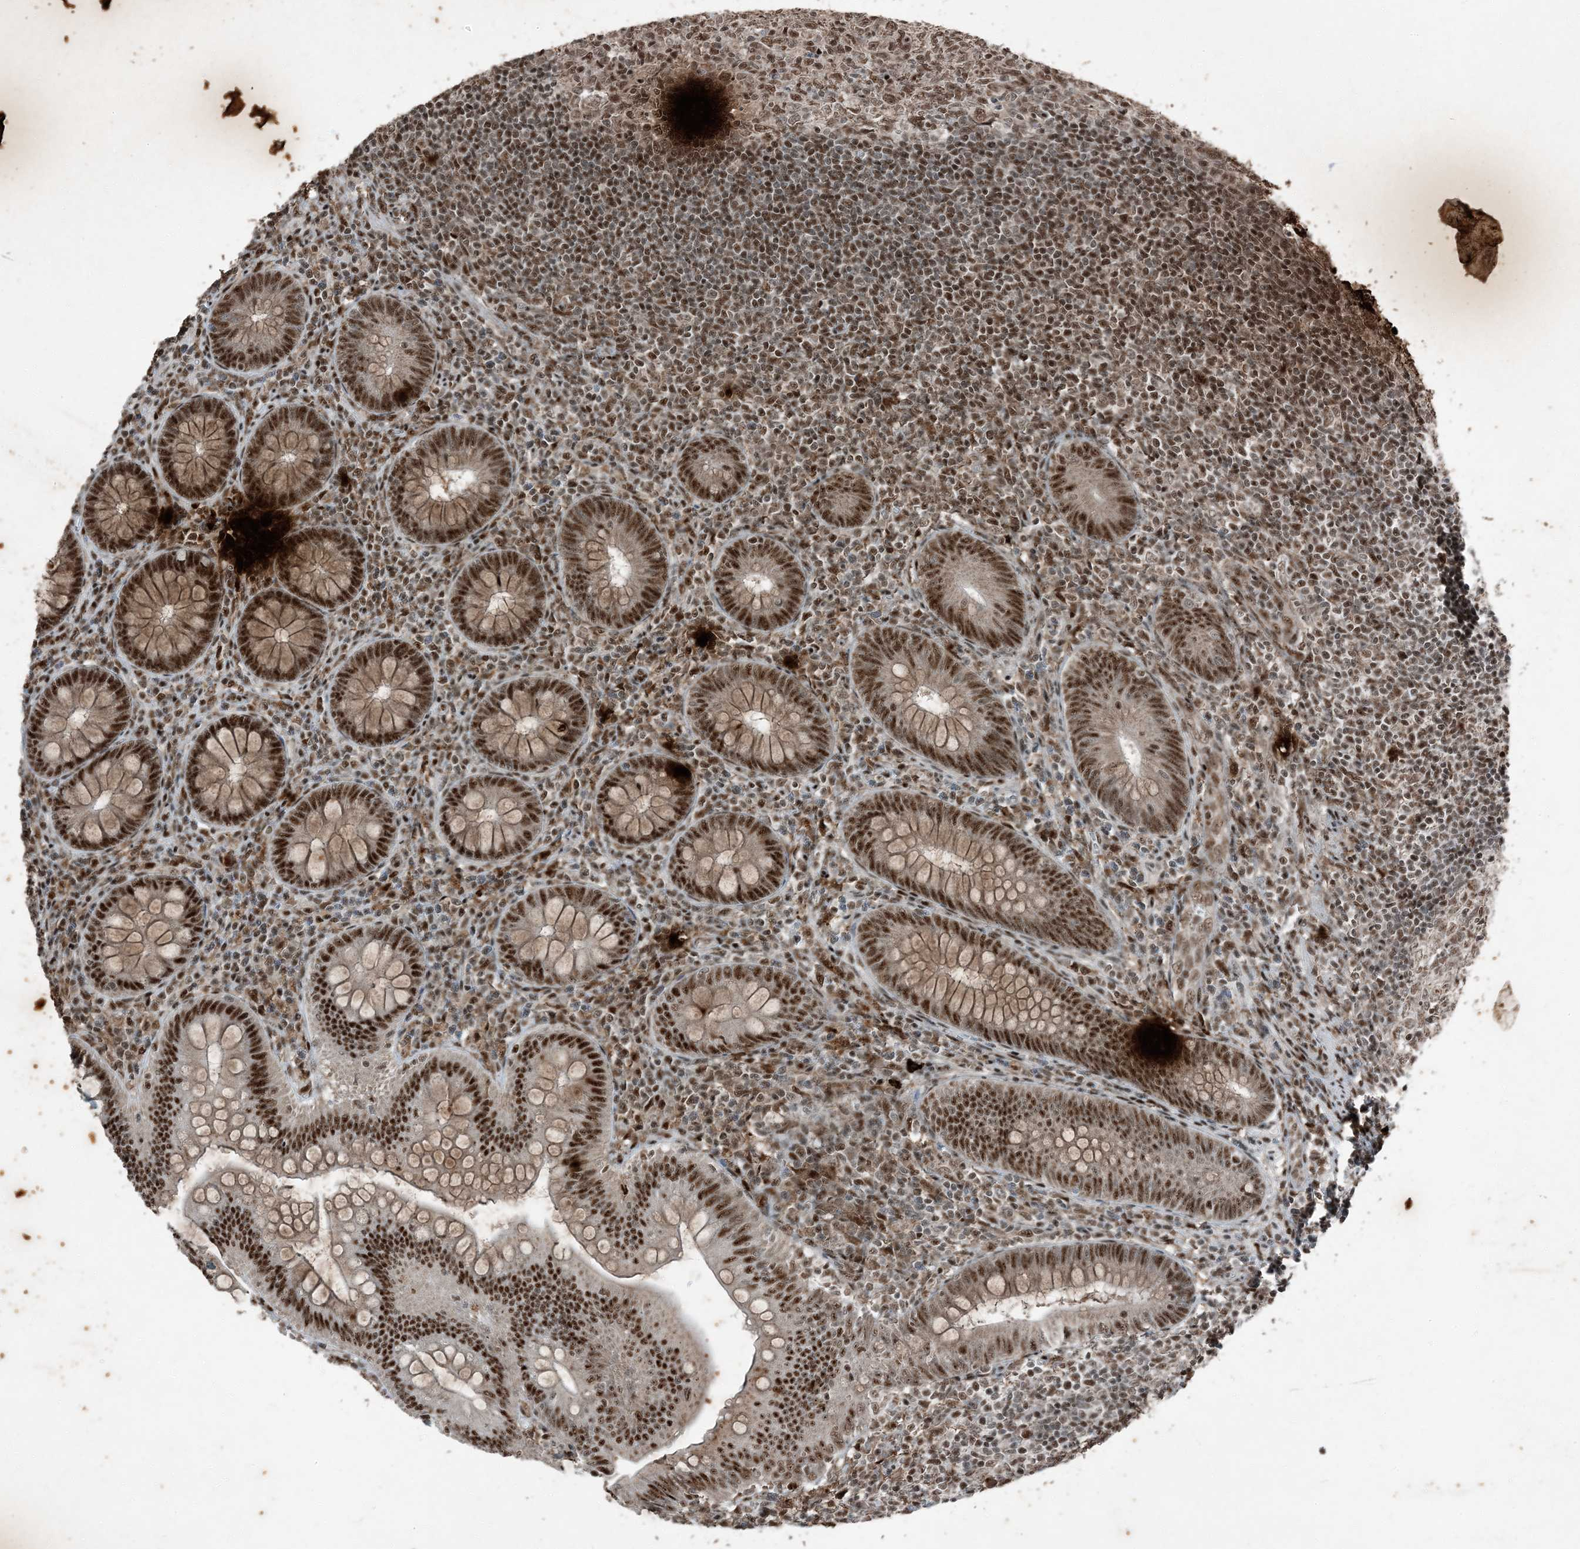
{"staining": {"intensity": "strong", "quantity": ">75%", "location": "nuclear"}, "tissue": "appendix", "cell_type": "Glandular cells", "image_type": "normal", "snomed": [{"axis": "morphology", "description": "Normal tissue, NOS"}, {"axis": "topography", "description": "Appendix"}], "caption": "Protein staining displays strong nuclear positivity in about >75% of glandular cells in benign appendix. (brown staining indicates protein expression, while blue staining denotes nuclei).", "gene": "TADA2B", "patient": {"sex": "male", "age": 14}}